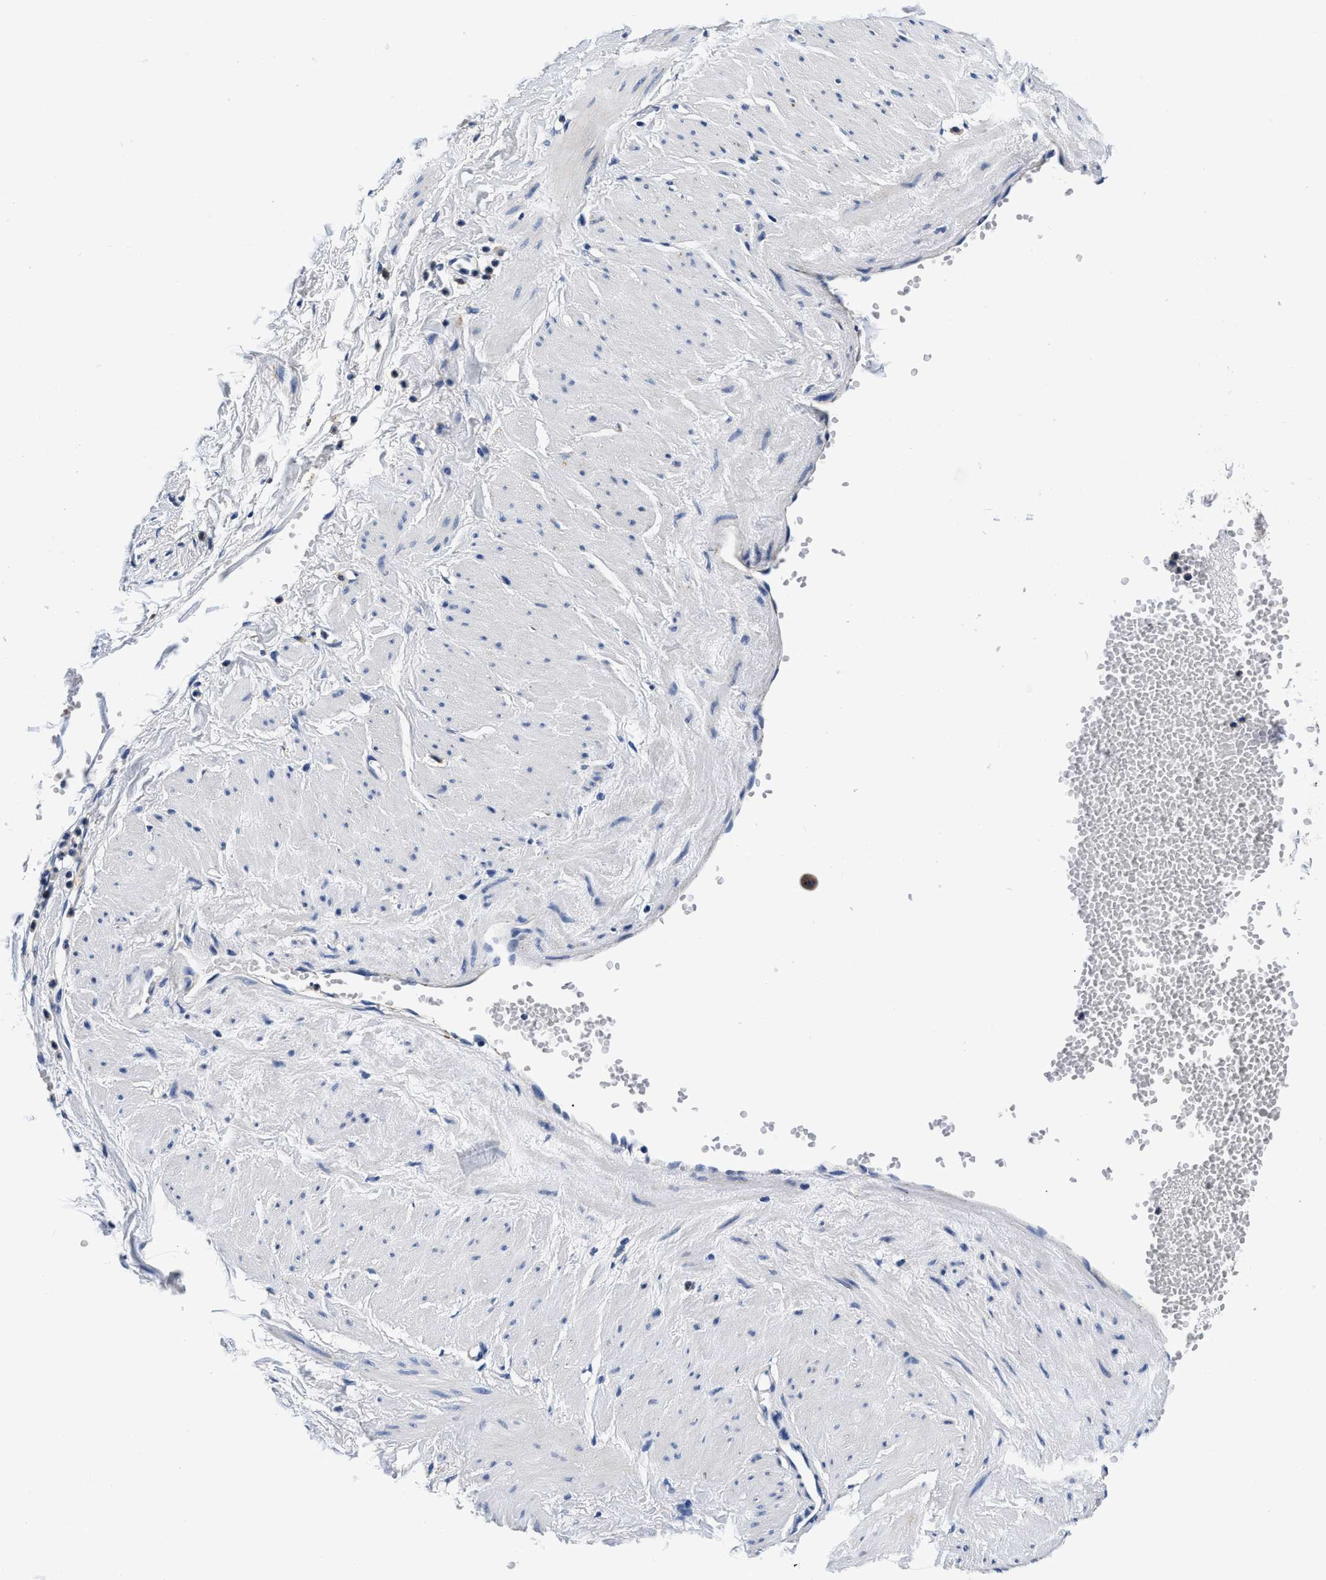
{"staining": {"intensity": "negative", "quantity": "none", "location": "none"}, "tissue": "adipose tissue", "cell_type": "Adipocytes", "image_type": "normal", "snomed": [{"axis": "morphology", "description": "Normal tissue, NOS"}, {"axis": "topography", "description": "Soft tissue"}], "caption": "Adipose tissue was stained to show a protein in brown. There is no significant expression in adipocytes.", "gene": "GRN", "patient": {"sex": "male", "age": 72}}